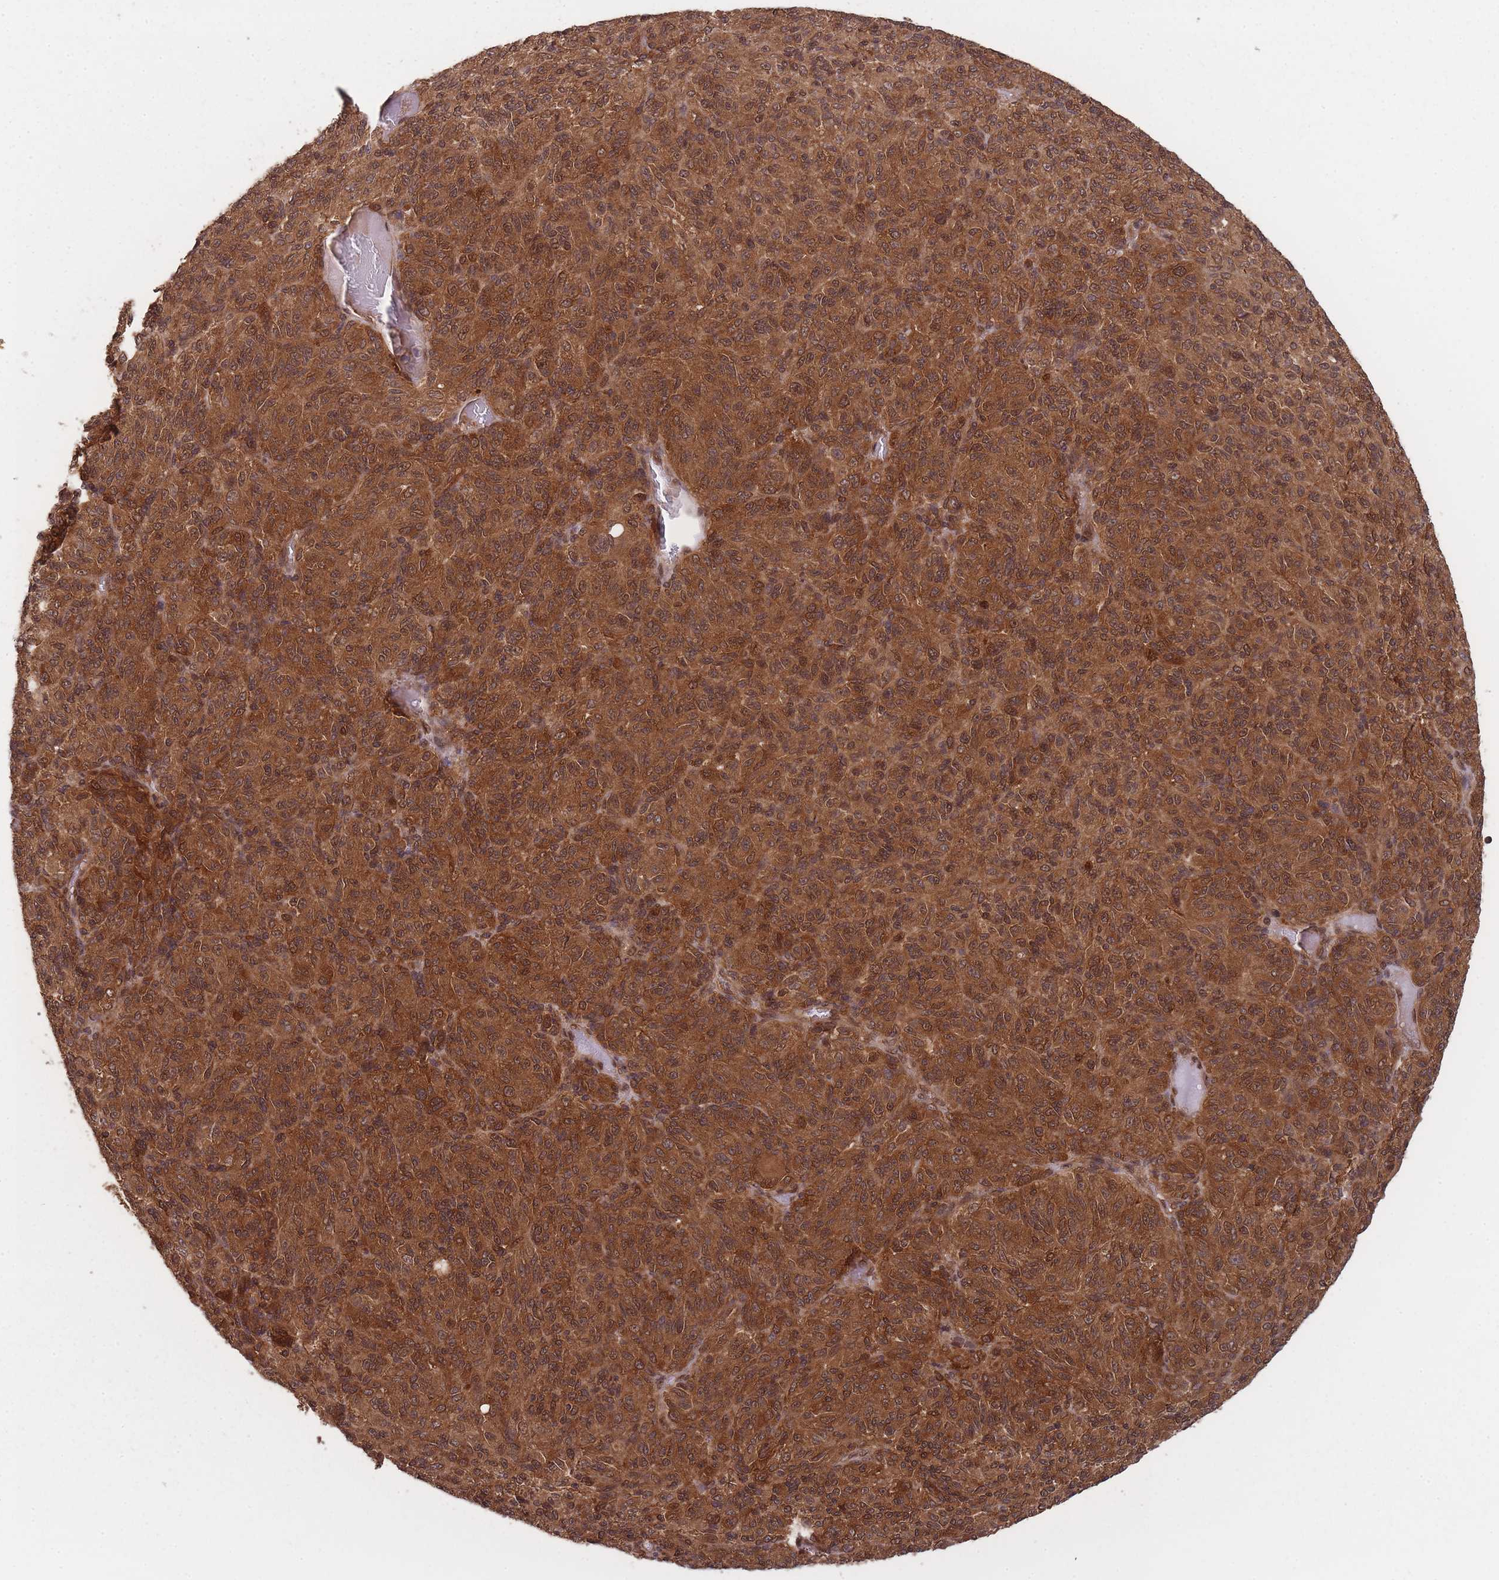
{"staining": {"intensity": "moderate", "quantity": ">75%", "location": "cytoplasmic/membranous,nuclear"}, "tissue": "melanoma", "cell_type": "Tumor cells", "image_type": "cancer", "snomed": [{"axis": "morphology", "description": "Malignant melanoma, Metastatic site"}, {"axis": "topography", "description": "Brain"}], "caption": "A brown stain labels moderate cytoplasmic/membranous and nuclear expression of a protein in human malignant melanoma (metastatic site) tumor cells.", "gene": "PPP6R3", "patient": {"sex": "female", "age": 56}}